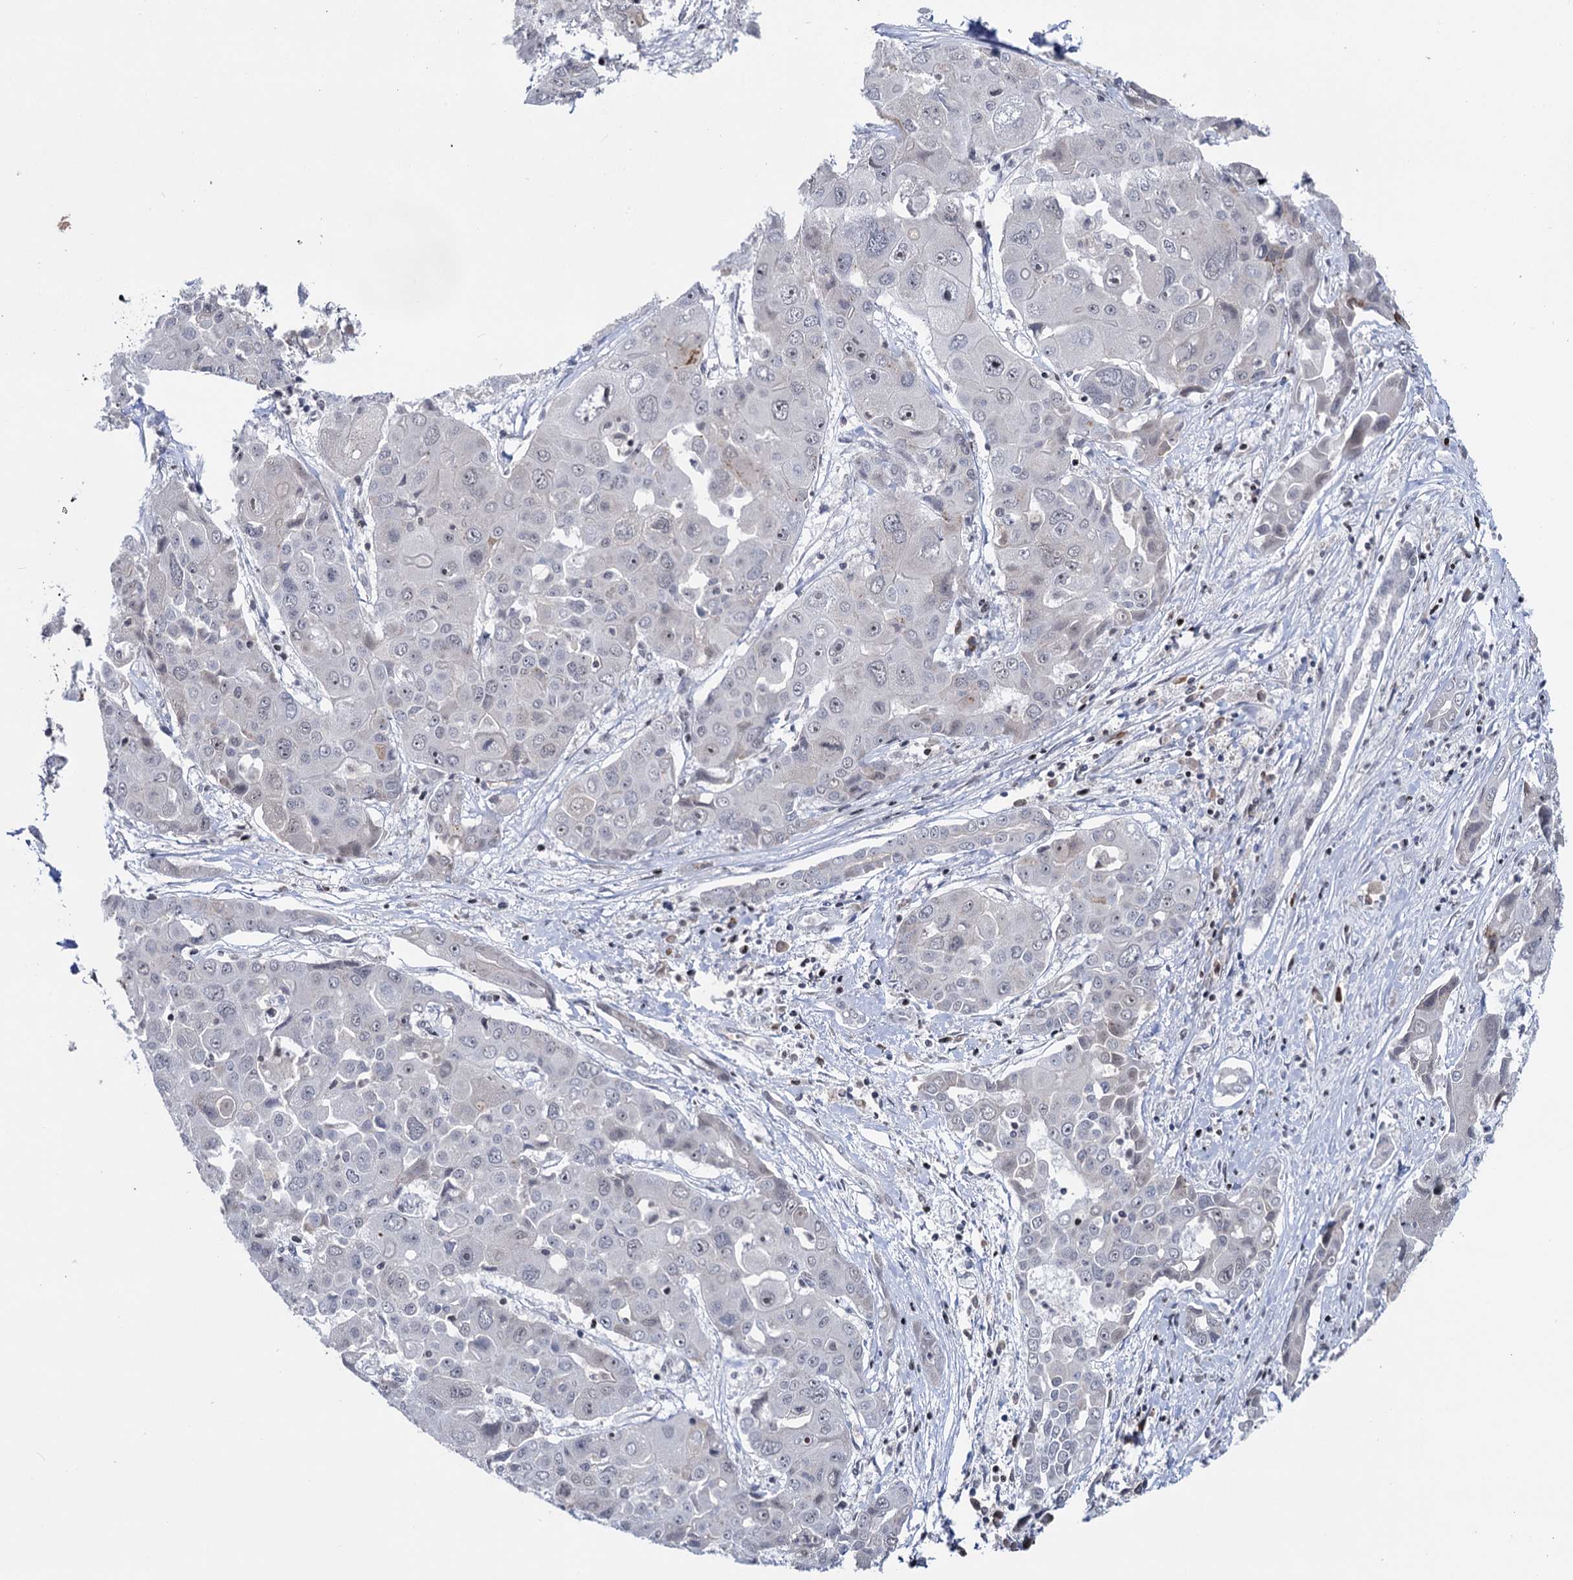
{"staining": {"intensity": "negative", "quantity": "none", "location": "none"}, "tissue": "liver cancer", "cell_type": "Tumor cells", "image_type": "cancer", "snomed": [{"axis": "morphology", "description": "Cholangiocarcinoma"}, {"axis": "topography", "description": "Liver"}], "caption": "Immunohistochemistry (IHC) of cholangiocarcinoma (liver) reveals no staining in tumor cells. (DAB immunohistochemistry (IHC), high magnification).", "gene": "ZCCHC10", "patient": {"sex": "male", "age": 67}}